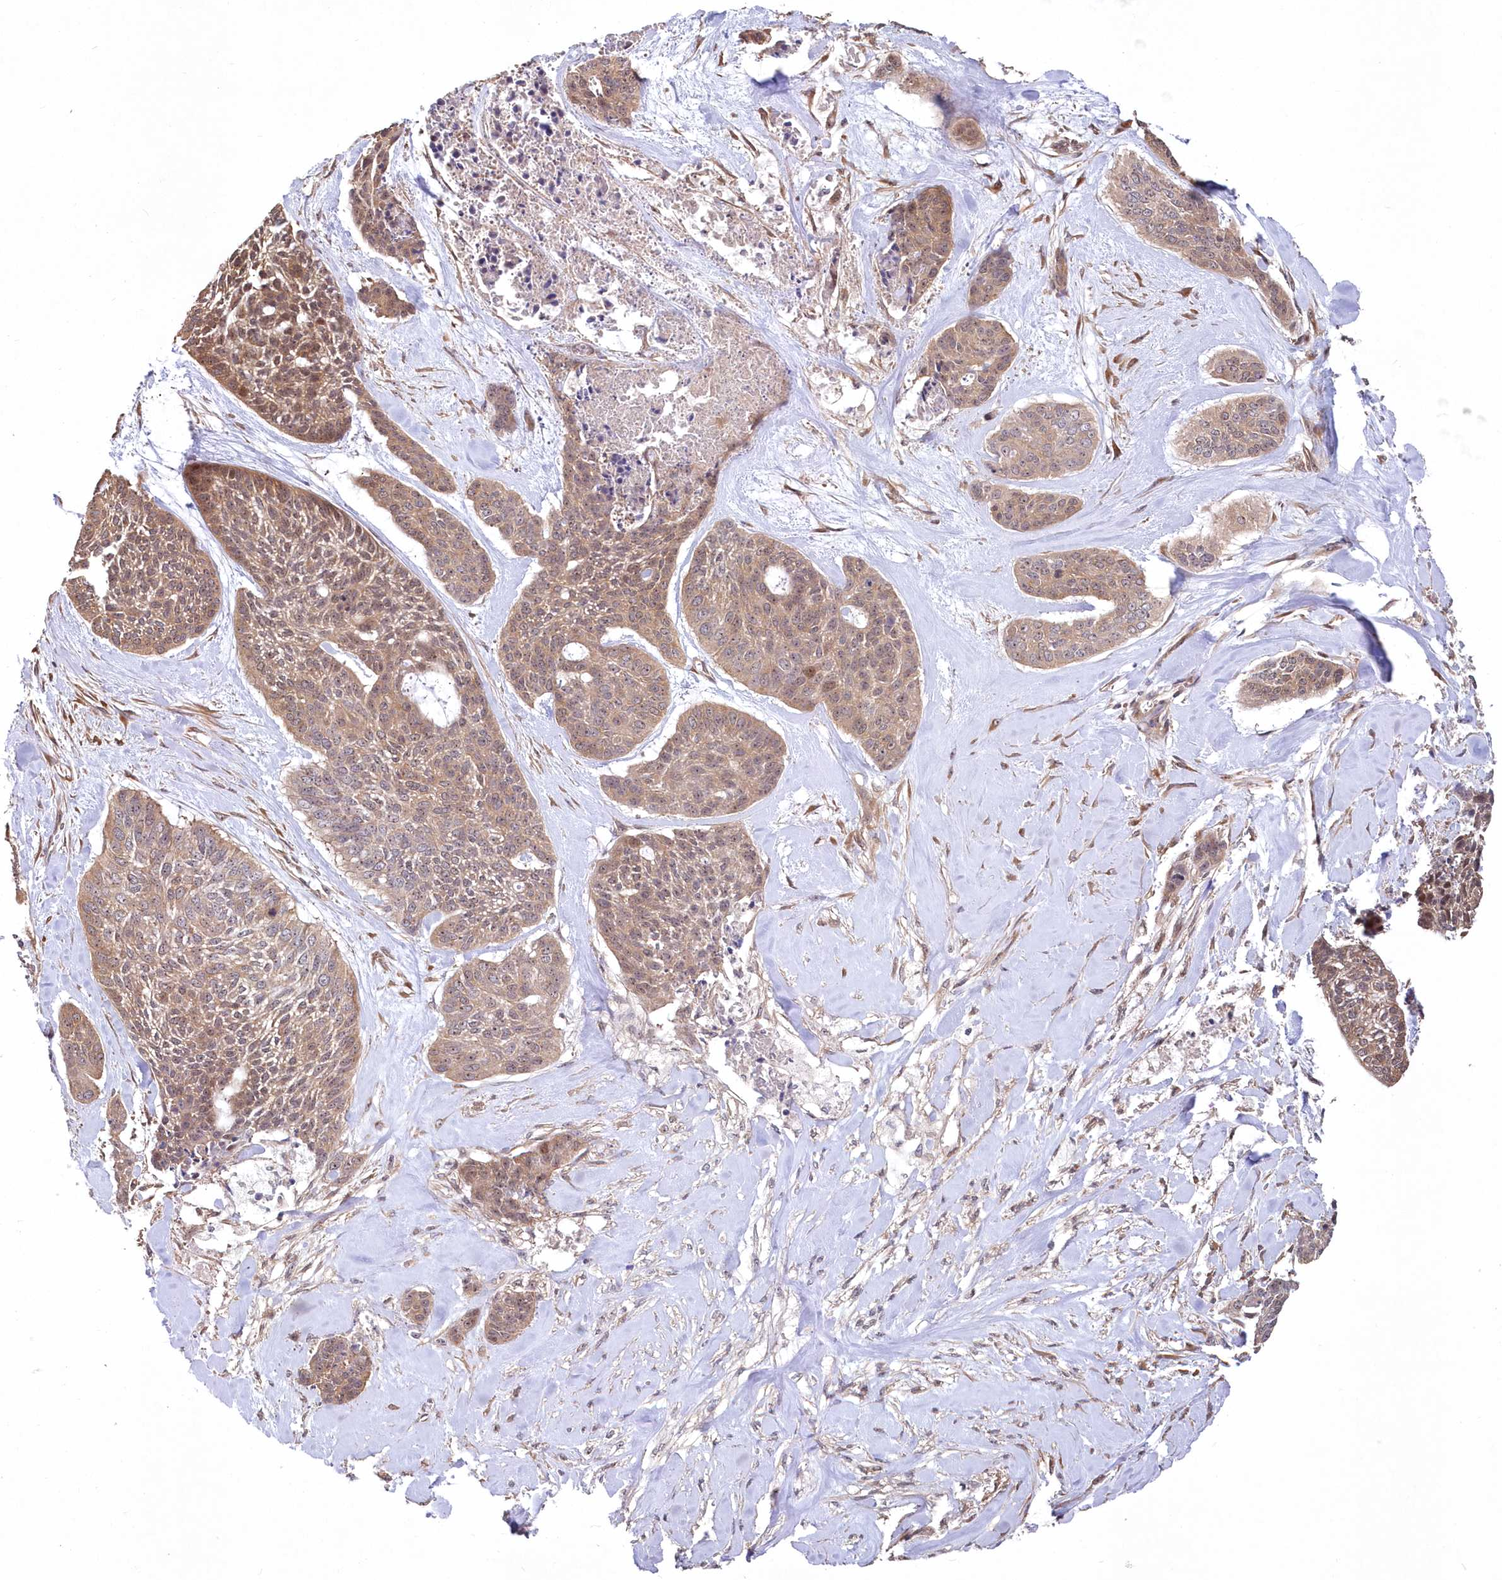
{"staining": {"intensity": "moderate", "quantity": ">75%", "location": "cytoplasmic/membranous,nuclear"}, "tissue": "skin cancer", "cell_type": "Tumor cells", "image_type": "cancer", "snomed": [{"axis": "morphology", "description": "Basal cell carcinoma"}, {"axis": "topography", "description": "Skin"}], "caption": "This is an image of immunohistochemistry staining of skin cancer (basal cell carcinoma), which shows moderate positivity in the cytoplasmic/membranous and nuclear of tumor cells.", "gene": "TBCA", "patient": {"sex": "female", "age": 64}}